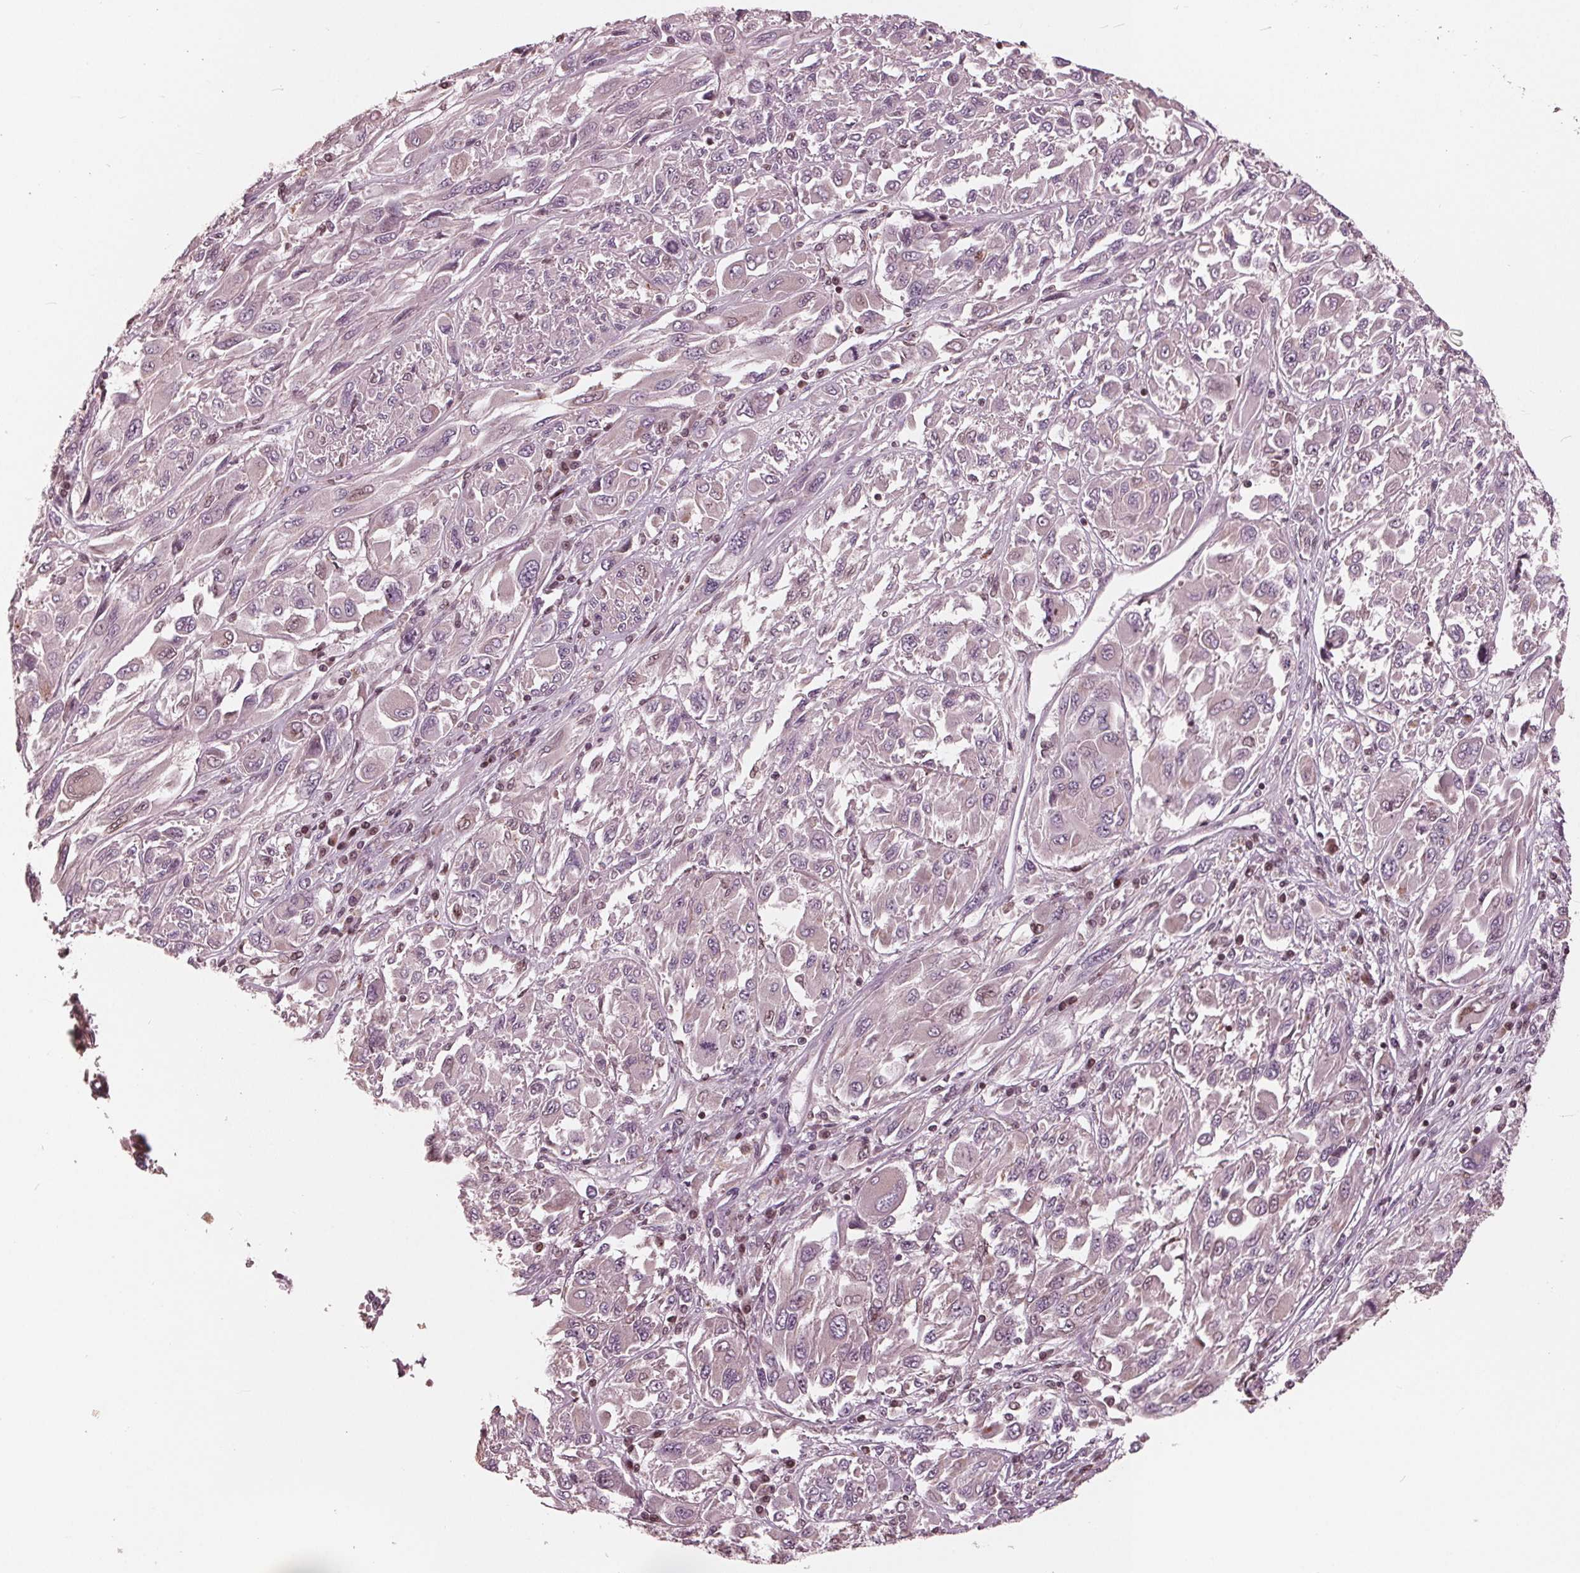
{"staining": {"intensity": "negative", "quantity": "none", "location": "none"}, "tissue": "melanoma", "cell_type": "Tumor cells", "image_type": "cancer", "snomed": [{"axis": "morphology", "description": "Malignant melanoma, NOS"}, {"axis": "topography", "description": "Skin"}], "caption": "Tumor cells are negative for protein expression in human malignant melanoma. (DAB (3,3'-diaminobenzidine) IHC with hematoxylin counter stain).", "gene": "NUP210", "patient": {"sex": "female", "age": 91}}